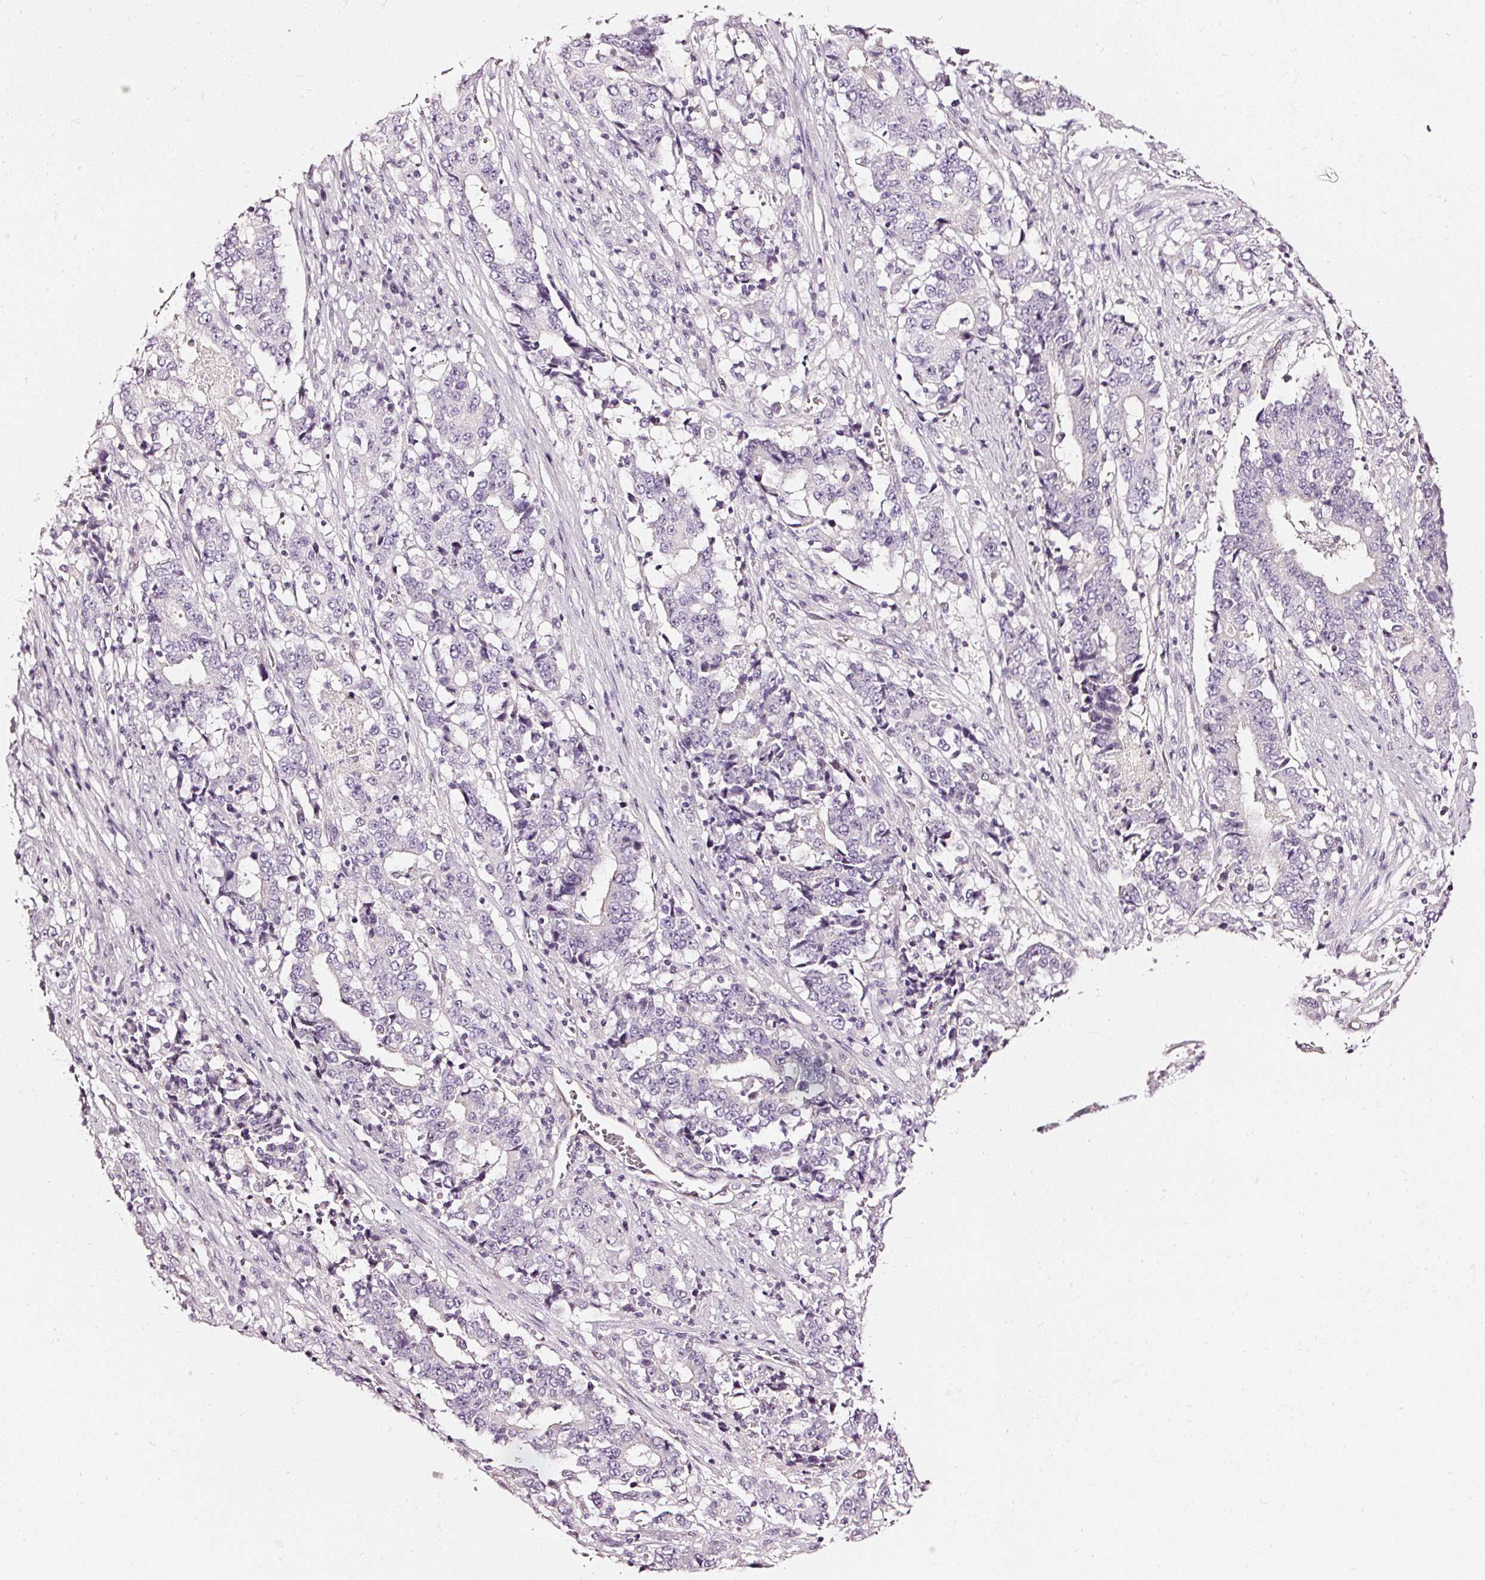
{"staining": {"intensity": "negative", "quantity": "none", "location": "none"}, "tissue": "stomach cancer", "cell_type": "Tumor cells", "image_type": "cancer", "snomed": [{"axis": "morphology", "description": "Adenocarcinoma, NOS"}, {"axis": "topography", "description": "Stomach"}], "caption": "This is an immunohistochemistry (IHC) micrograph of human stomach adenocarcinoma. There is no expression in tumor cells.", "gene": "CNP", "patient": {"sex": "male", "age": 59}}